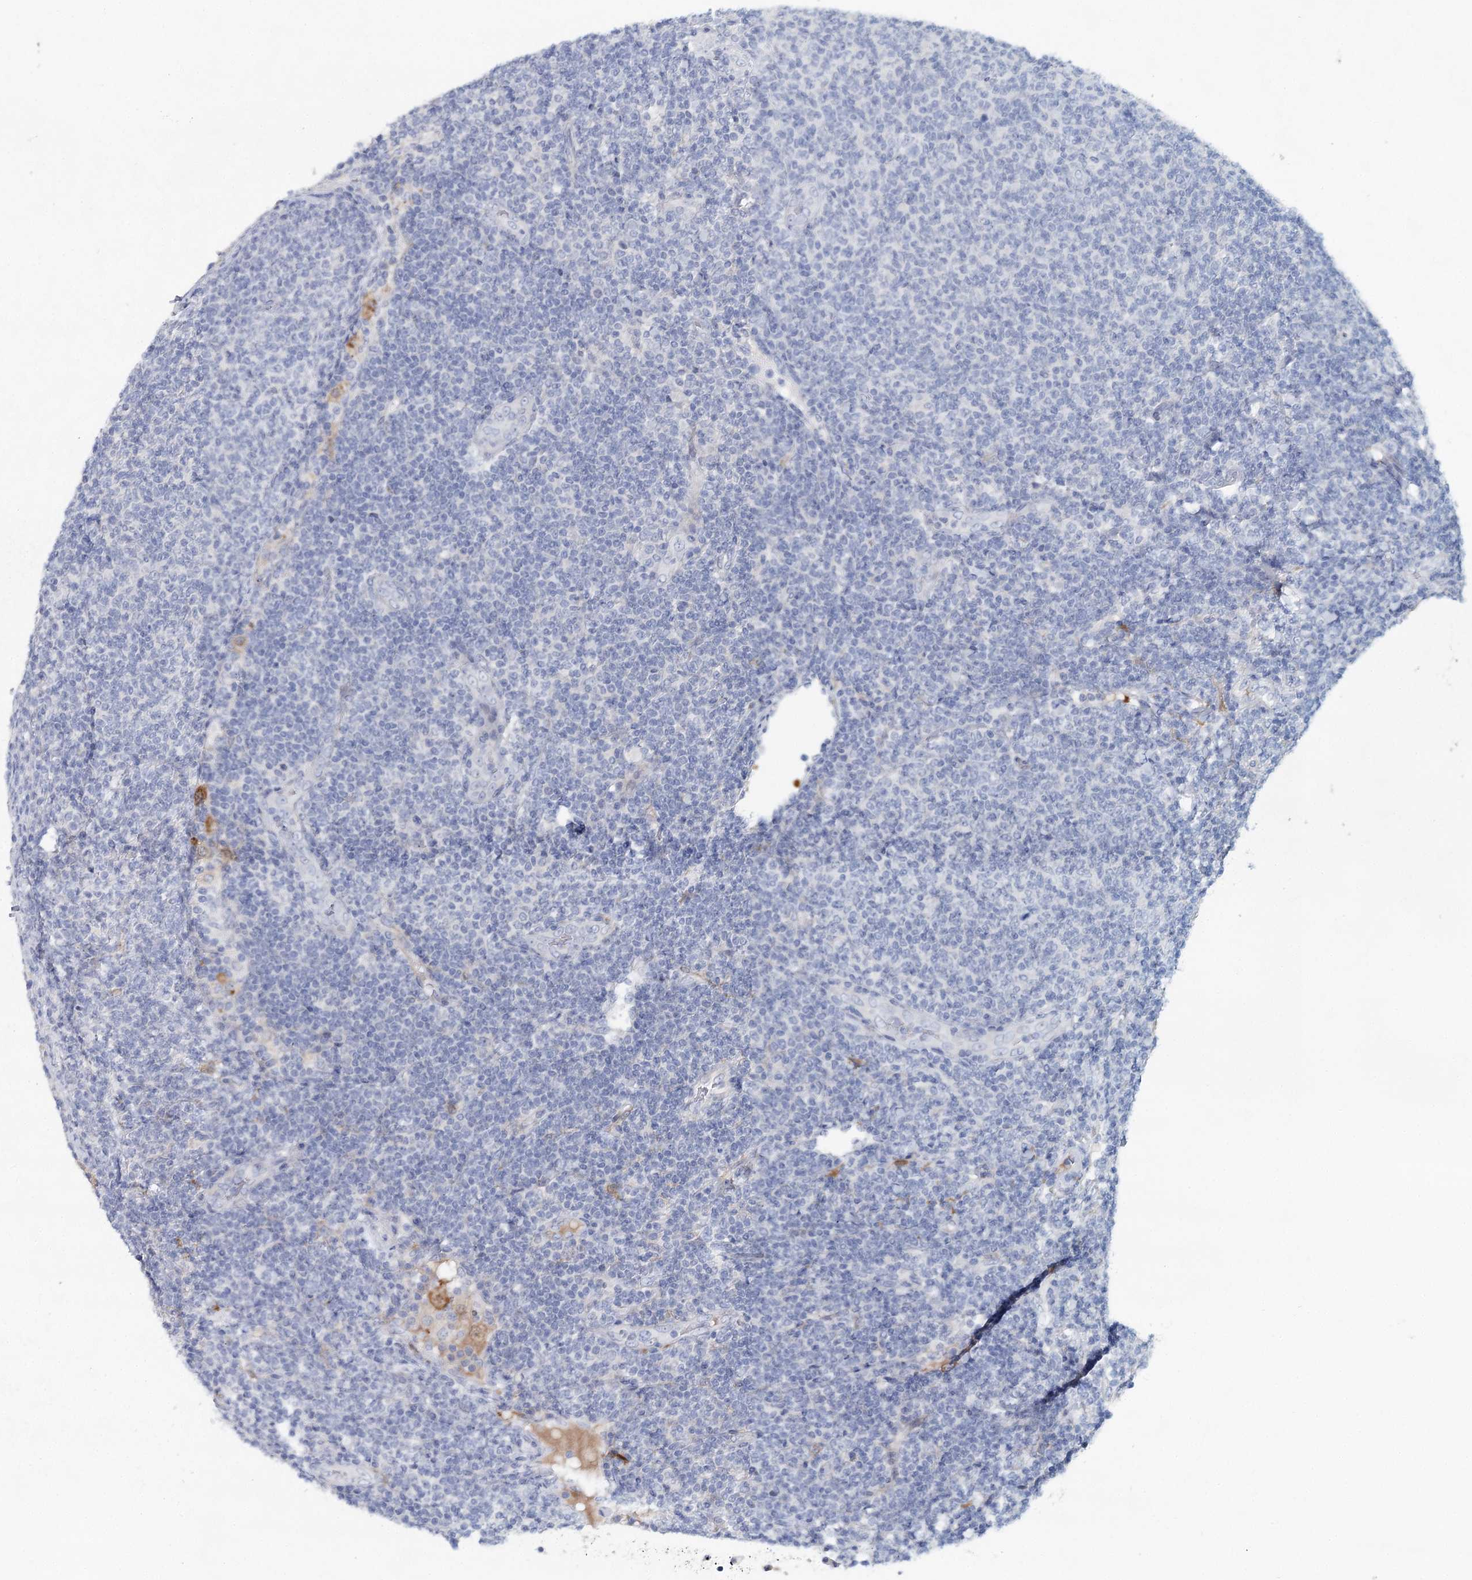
{"staining": {"intensity": "negative", "quantity": "none", "location": "none"}, "tissue": "lymphoma", "cell_type": "Tumor cells", "image_type": "cancer", "snomed": [{"axis": "morphology", "description": "Malignant lymphoma, non-Hodgkin's type, Low grade"}, {"axis": "topography", "description": "Lymph node"}], "caption": "Tumor cells are negative for brown protein staining in lymphoma.", "gene": "SLC19A3", "patient": {"sex": "male", "age": 66}}